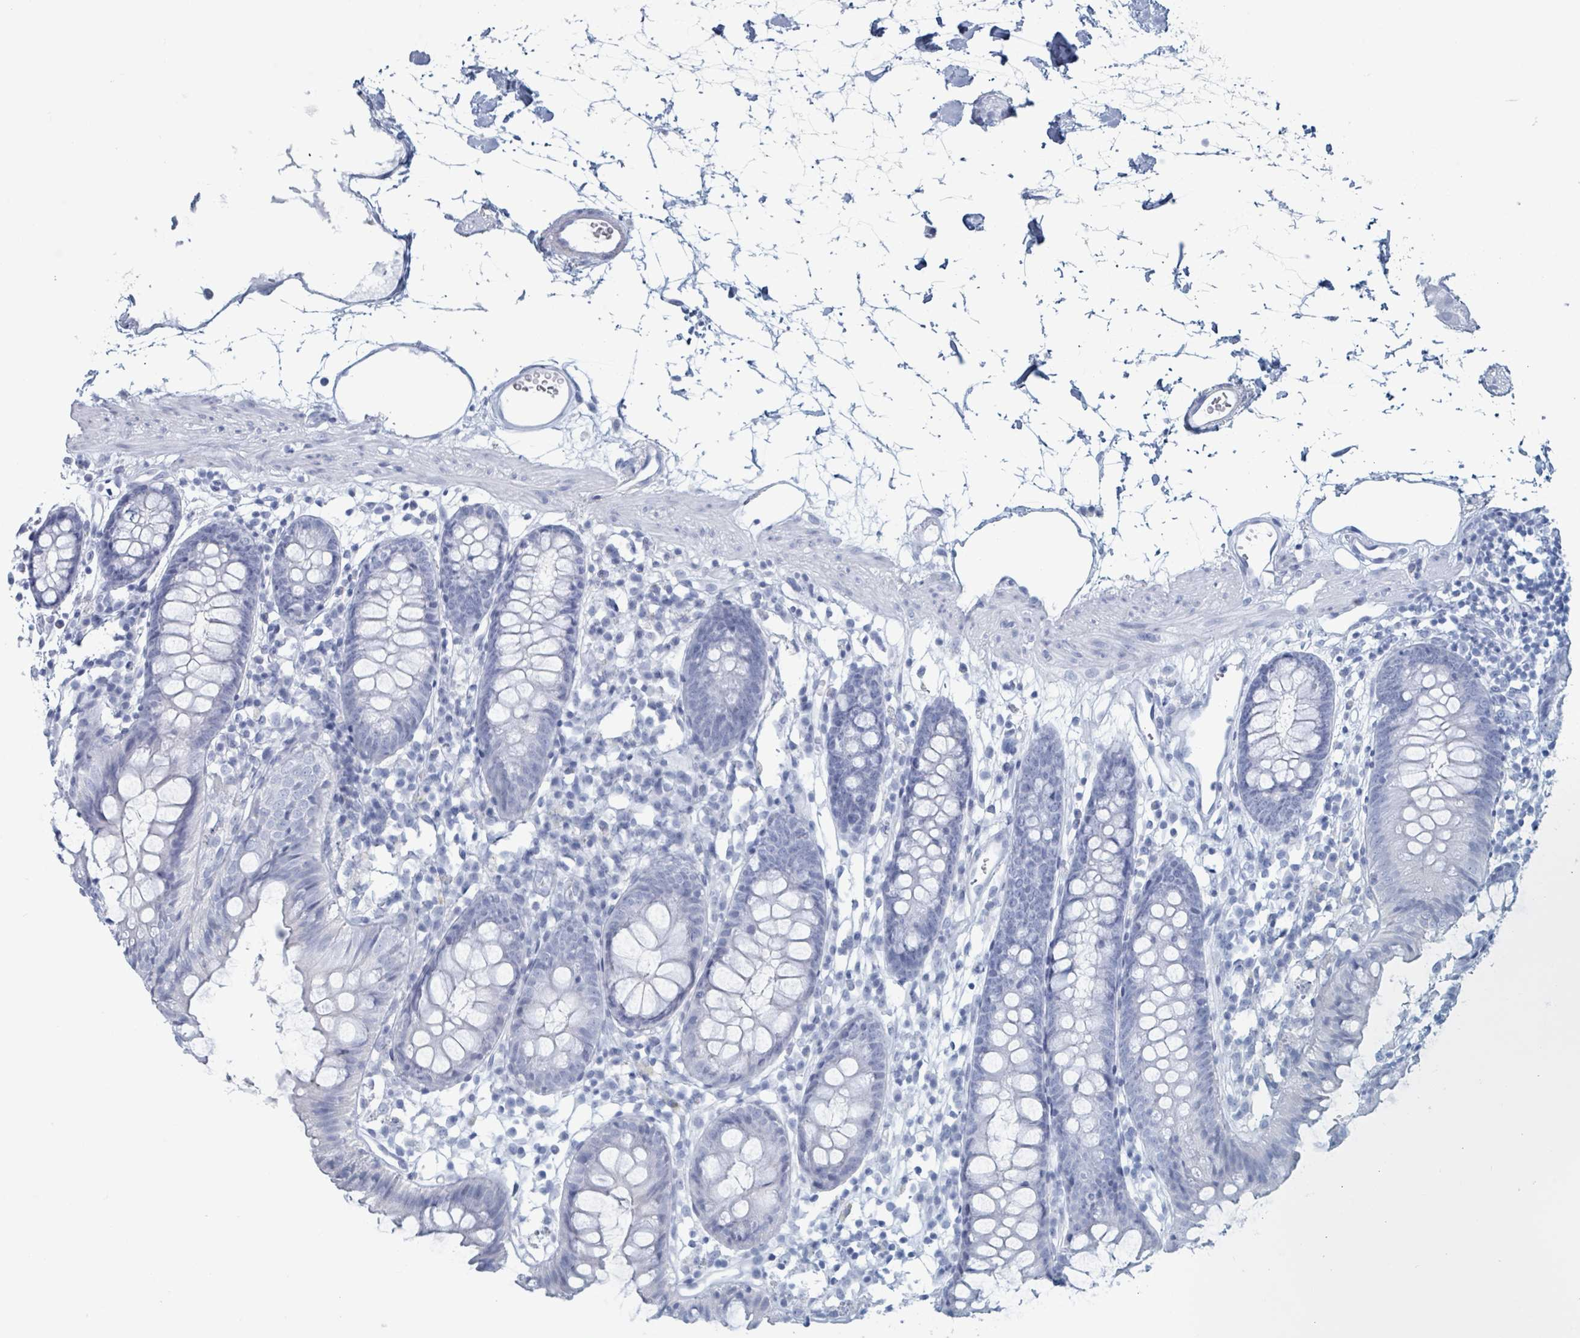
{"staining": {"intensity": "negative", "quantity": "none", "location": "none"}, "tissue": "colon", "cell_type": "Endothelial cells", "image_type": "normal", "snomed": [{"axis": "morphology", "description": "Normal tissue, NOS"}, {"axis": "topography", "description": "Colon"}], "caption": "Immunohistochemistry (IHC) of unremarkable colon displays no staining in endothelial cells.", "gene": "KLK4", "patient": {"sex": "female", "age": 82}}